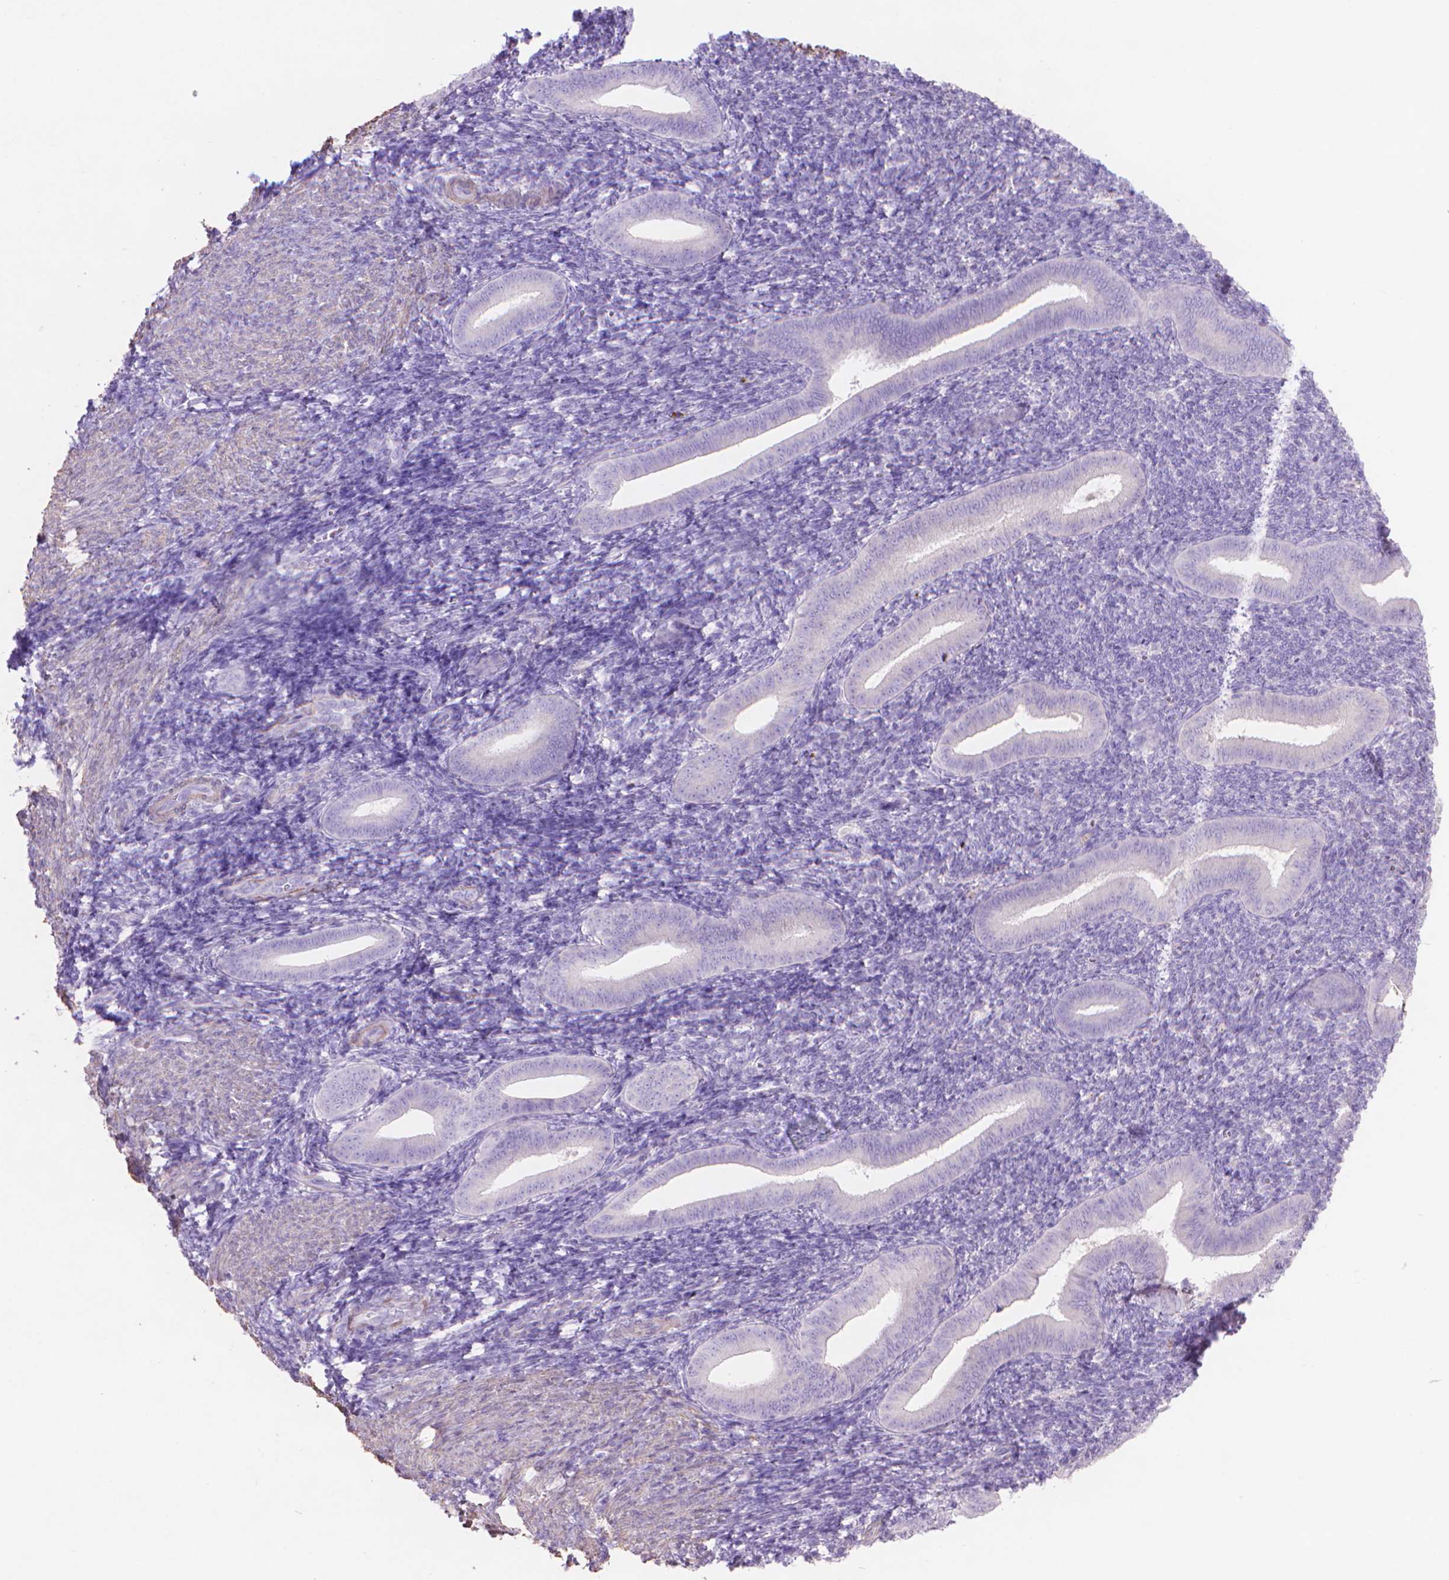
{"staining": {"intensity": "negative", "quantity": "none", "location": "none"}, "tissue": "endometrium", "cell_type": "Cells in endometrial stroma", "image_type": "normal", "snomed": [{"axis": "morphology", "description": "Normal tissue, NOS"}, {"axis": "topography", "description": "Endometrium"}], "caption": "Protein analysis of normal endometrium displays no significant expression in cells in endometrial stroma.", "gene": "AQP10", "patient": {"sex": "female", "age": 25}}